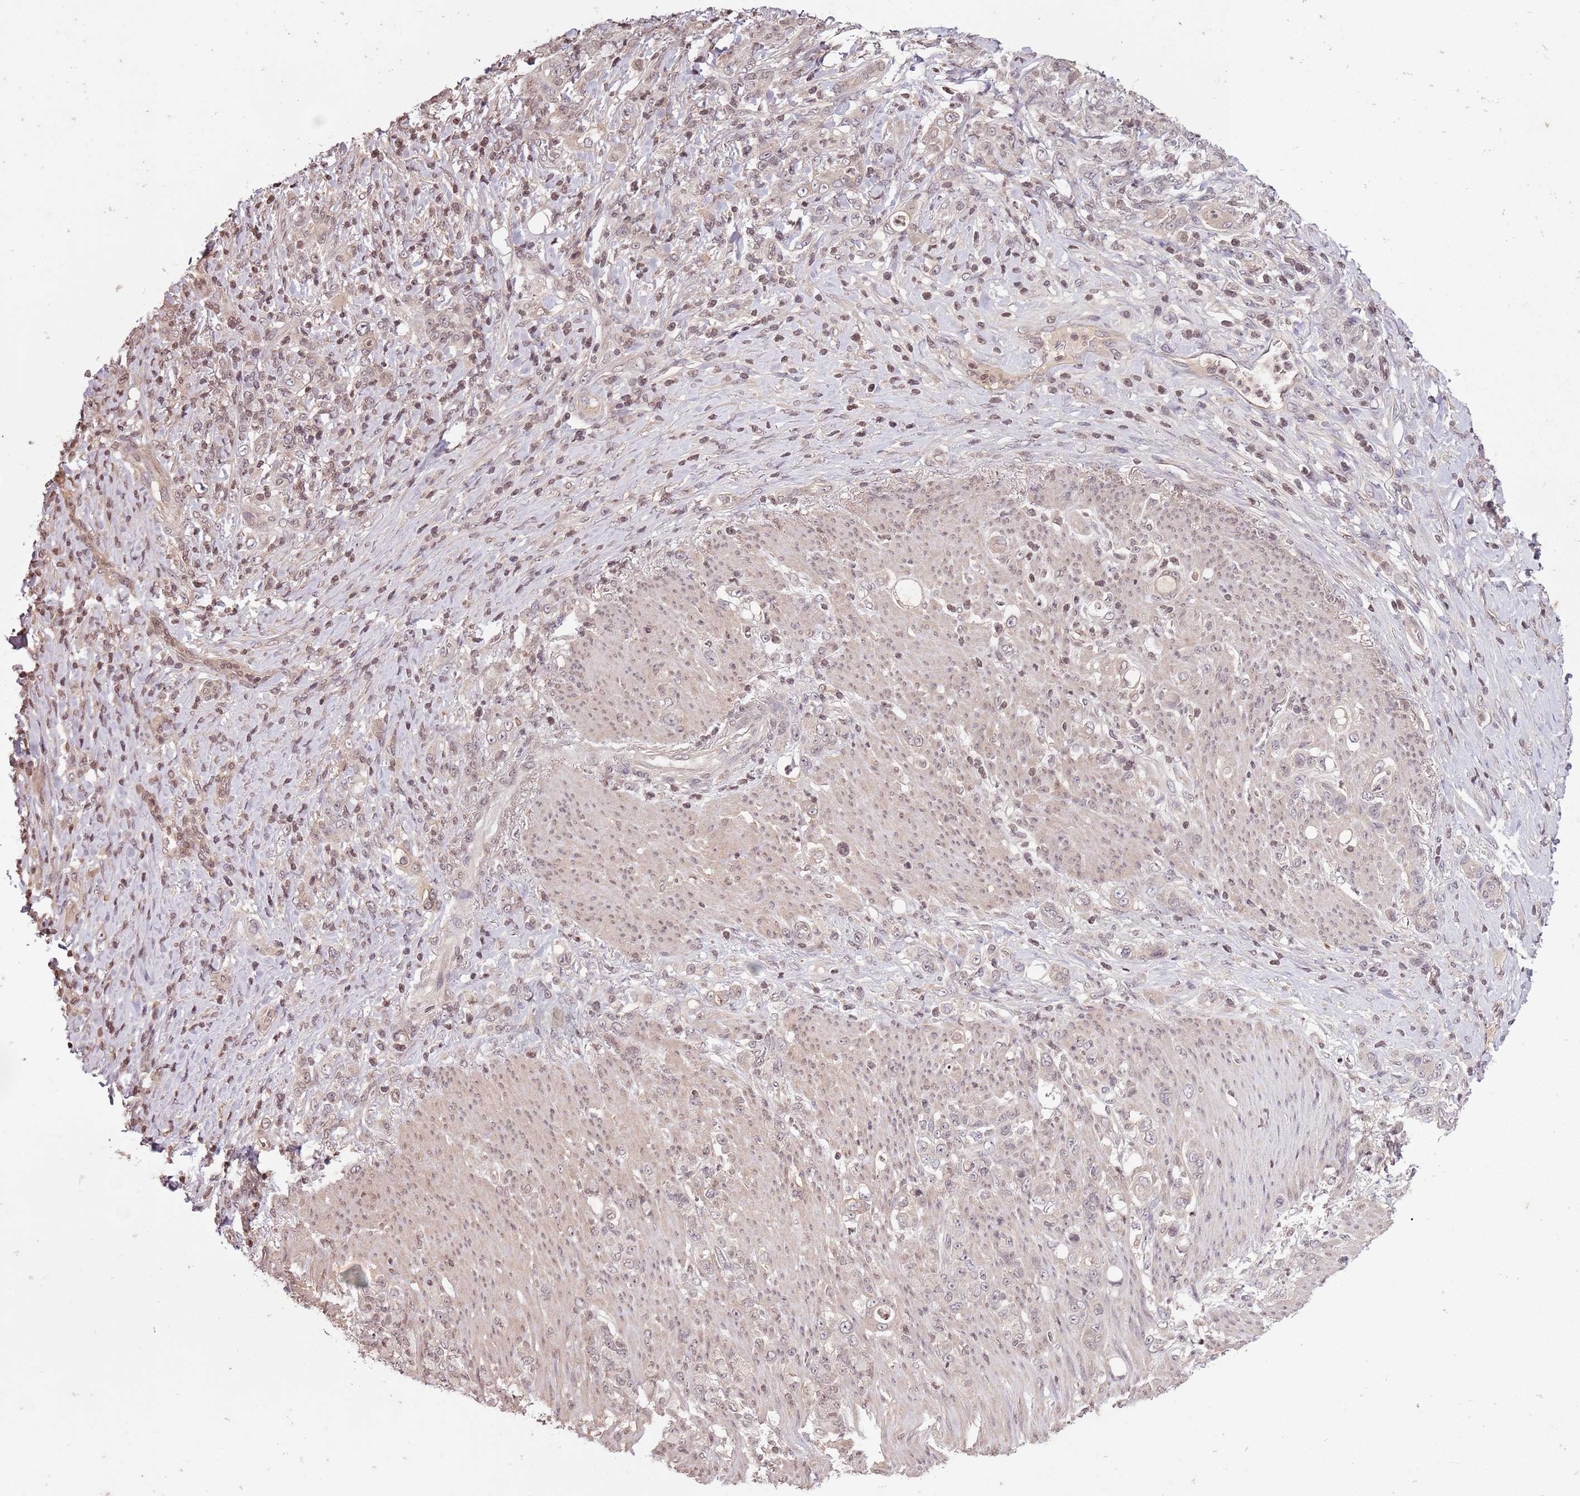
{"staining": {"intensity": "negative", "quantity": "none", "location": "none"}, "tissue": "stomach cancer", "cell_type": "Tumor cells", "image_type": "cancer", "snomed": [{"axis": "morphology", "description": "Normal tissue, NOS"}, {"axis": "morphology", "description": "Adenocarcinoma, NOS"}, {"axis": "topography", "description": "Stomach"}], "caption": "Image shows no significant protein staining in tumor cells of adenocarcinoma (stomach).", "gene": "CAPN9", "patient": {"sex": "female", "age": 79}}